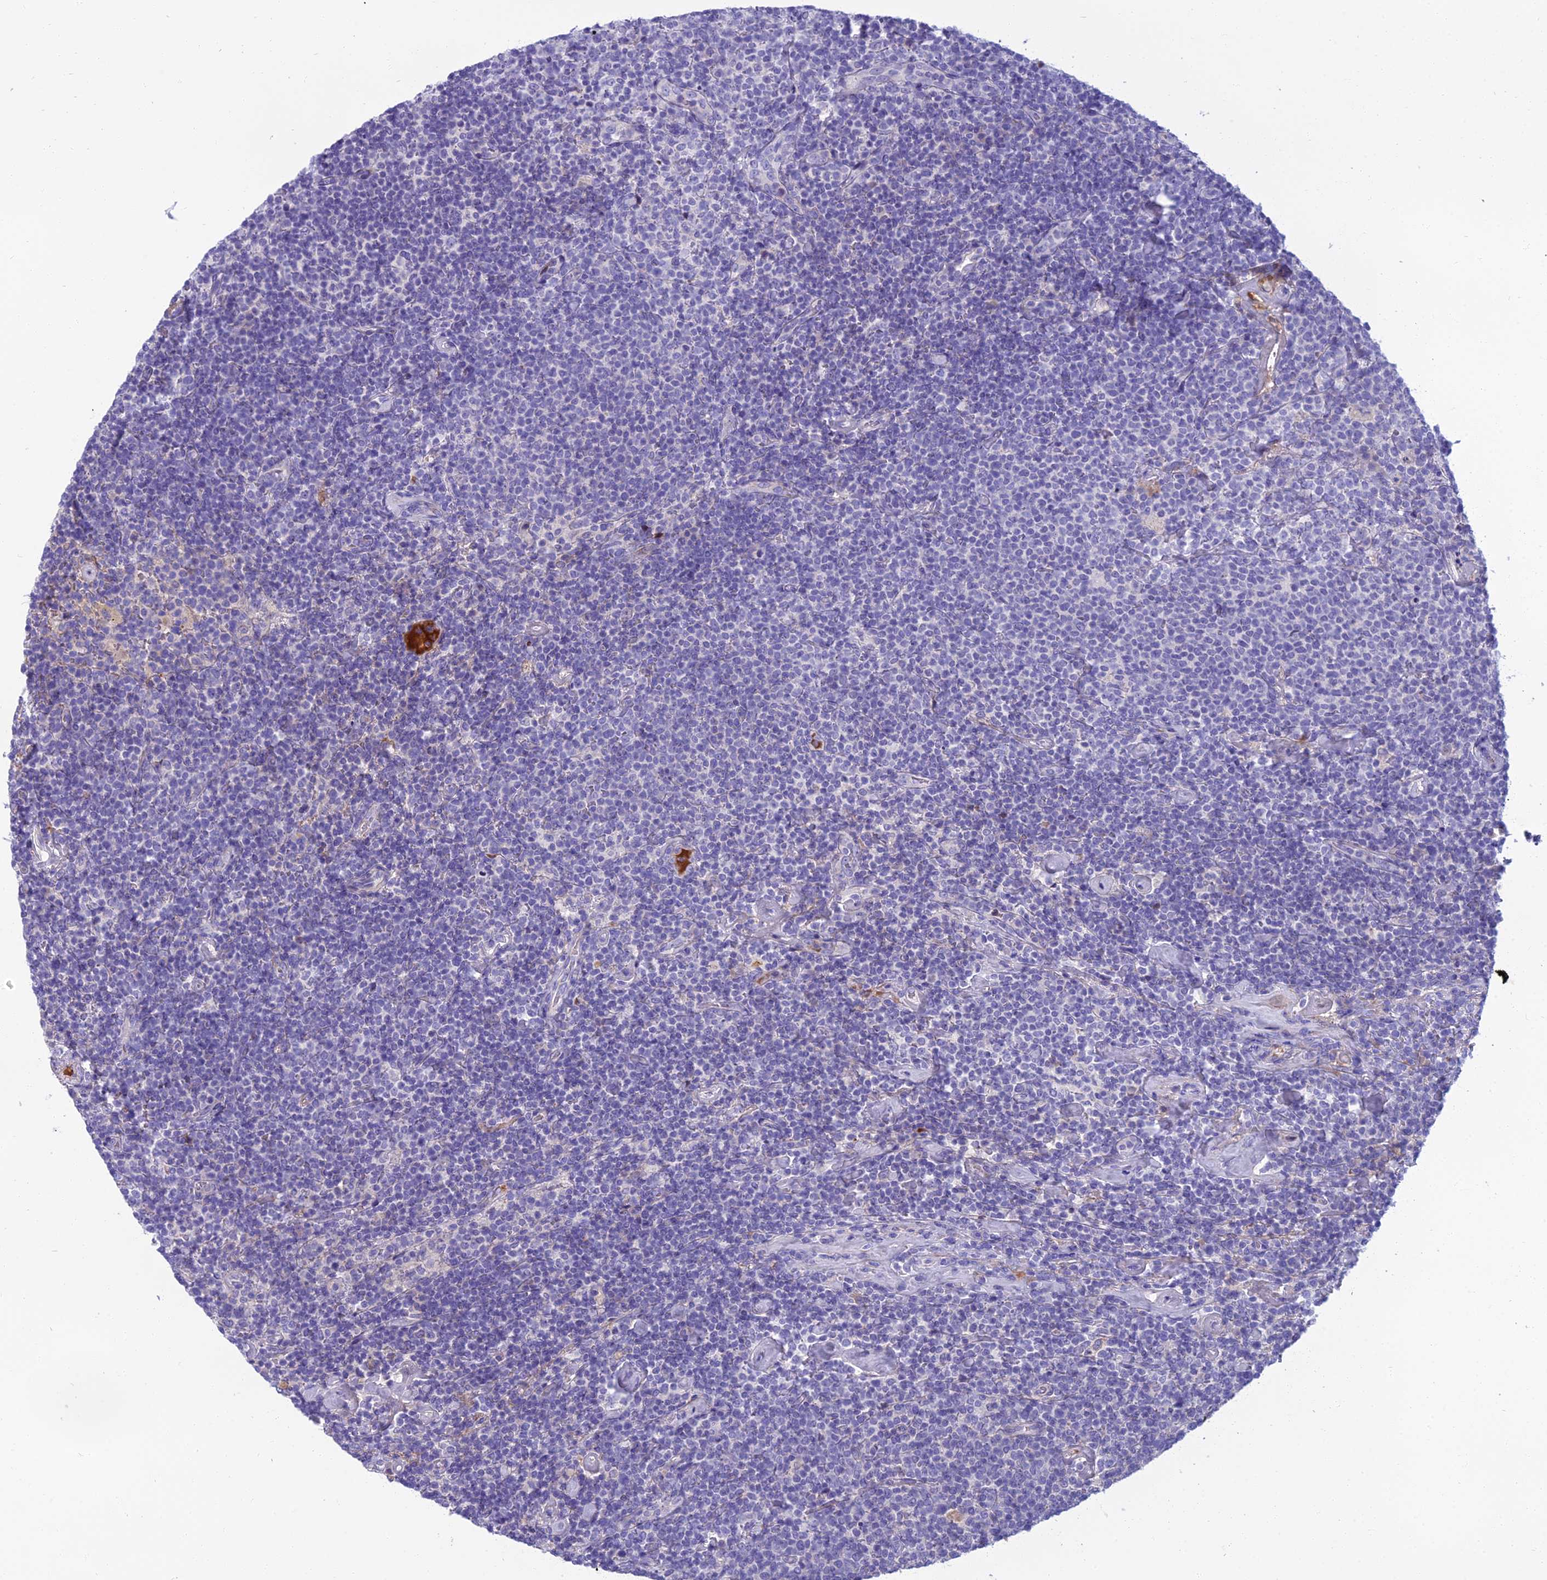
{"staining": {"intensity": "negative", "quantity": "none", "location": "none"}, "tissue": "lymphoma", "cell_type": "Tumor cells", "image_type": "cancer", "snomed": [{"axis": "morphology", "description": "Malignant lymphoma, non-Hodgkin's type, High grade"}, {"axis": "topography", "description": "Lymph node"}], "caption": "This histopathology image is of malignant lymphoma, non-Hodgkin's type (high-grade) stained with immunohistochemistry (IHC) to label a protein in brown with the nuclei are counter-stained blue. There is no staining in tumor cells.", "gene": "SPTLC3", "patient": {"sex": "male", "age": 61}}